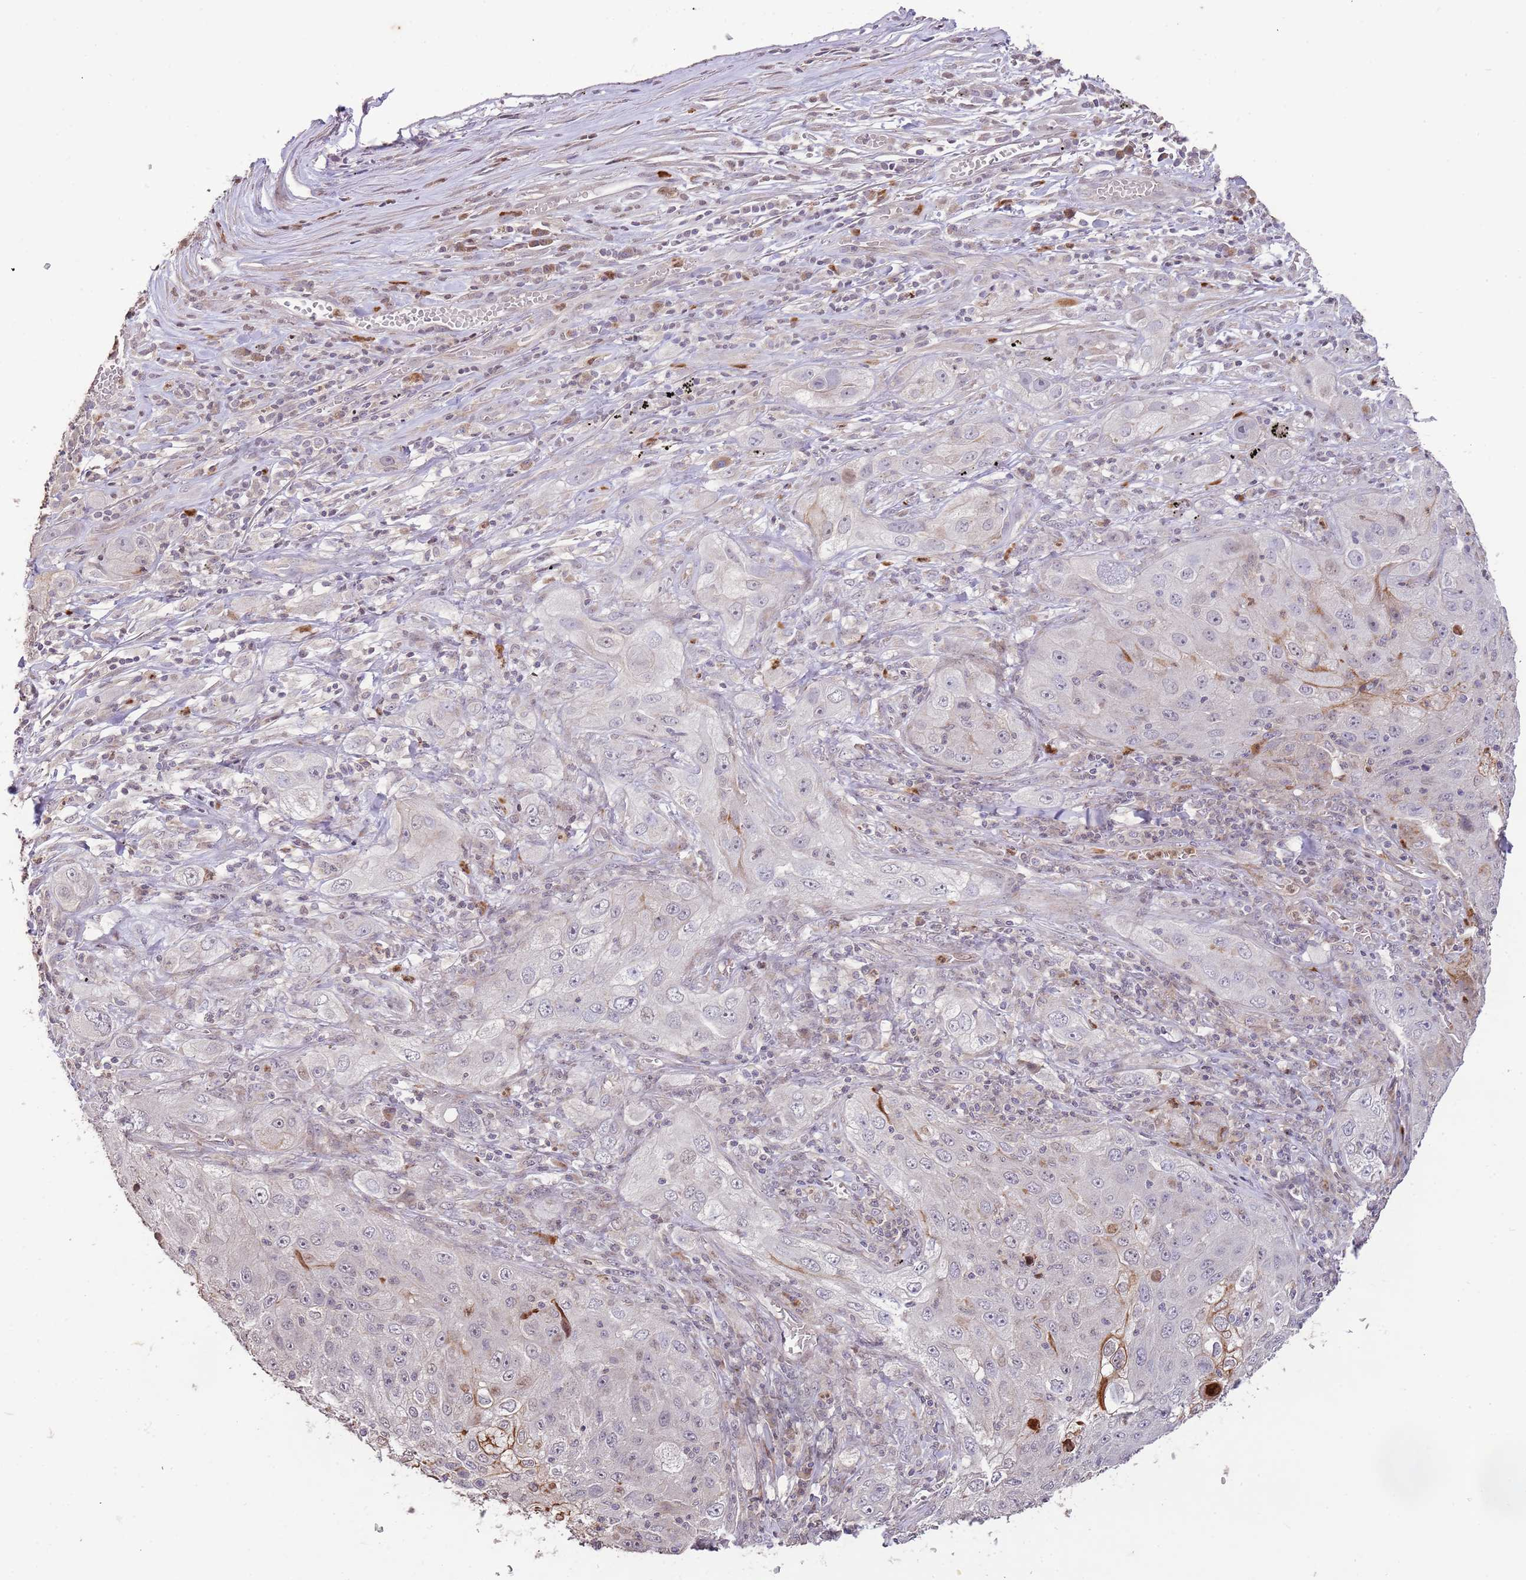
{"staining": {"intensity": "moderate", "quantity": "<25%", "location": "cytoplasmic/membranous"}, "tissue": "lung cancer", "cell_type": "Tumor cells", "image_type": "cancer", "snomed": [{"axis": "morphology", "description": "Squamous cell carcinoma, NOS"}, {"axis": "topography", "description": "Lung"}], "caption": "High-power microscopy captured an immunohistochemistry (IHC) histopathology image of lung squamous cell carcinoma, revealing moderate cytoplasmic/membranous staining in approximately <25% of tumor cells. The staining is performed using DAB (3,3'-diaminobenzidine) brown chromogen to label protein expression. The nuclei are counter-stained blue using hematoxylin.", "gene": "SLC16A4", "patient": {"sex": "female", "age": 69}}